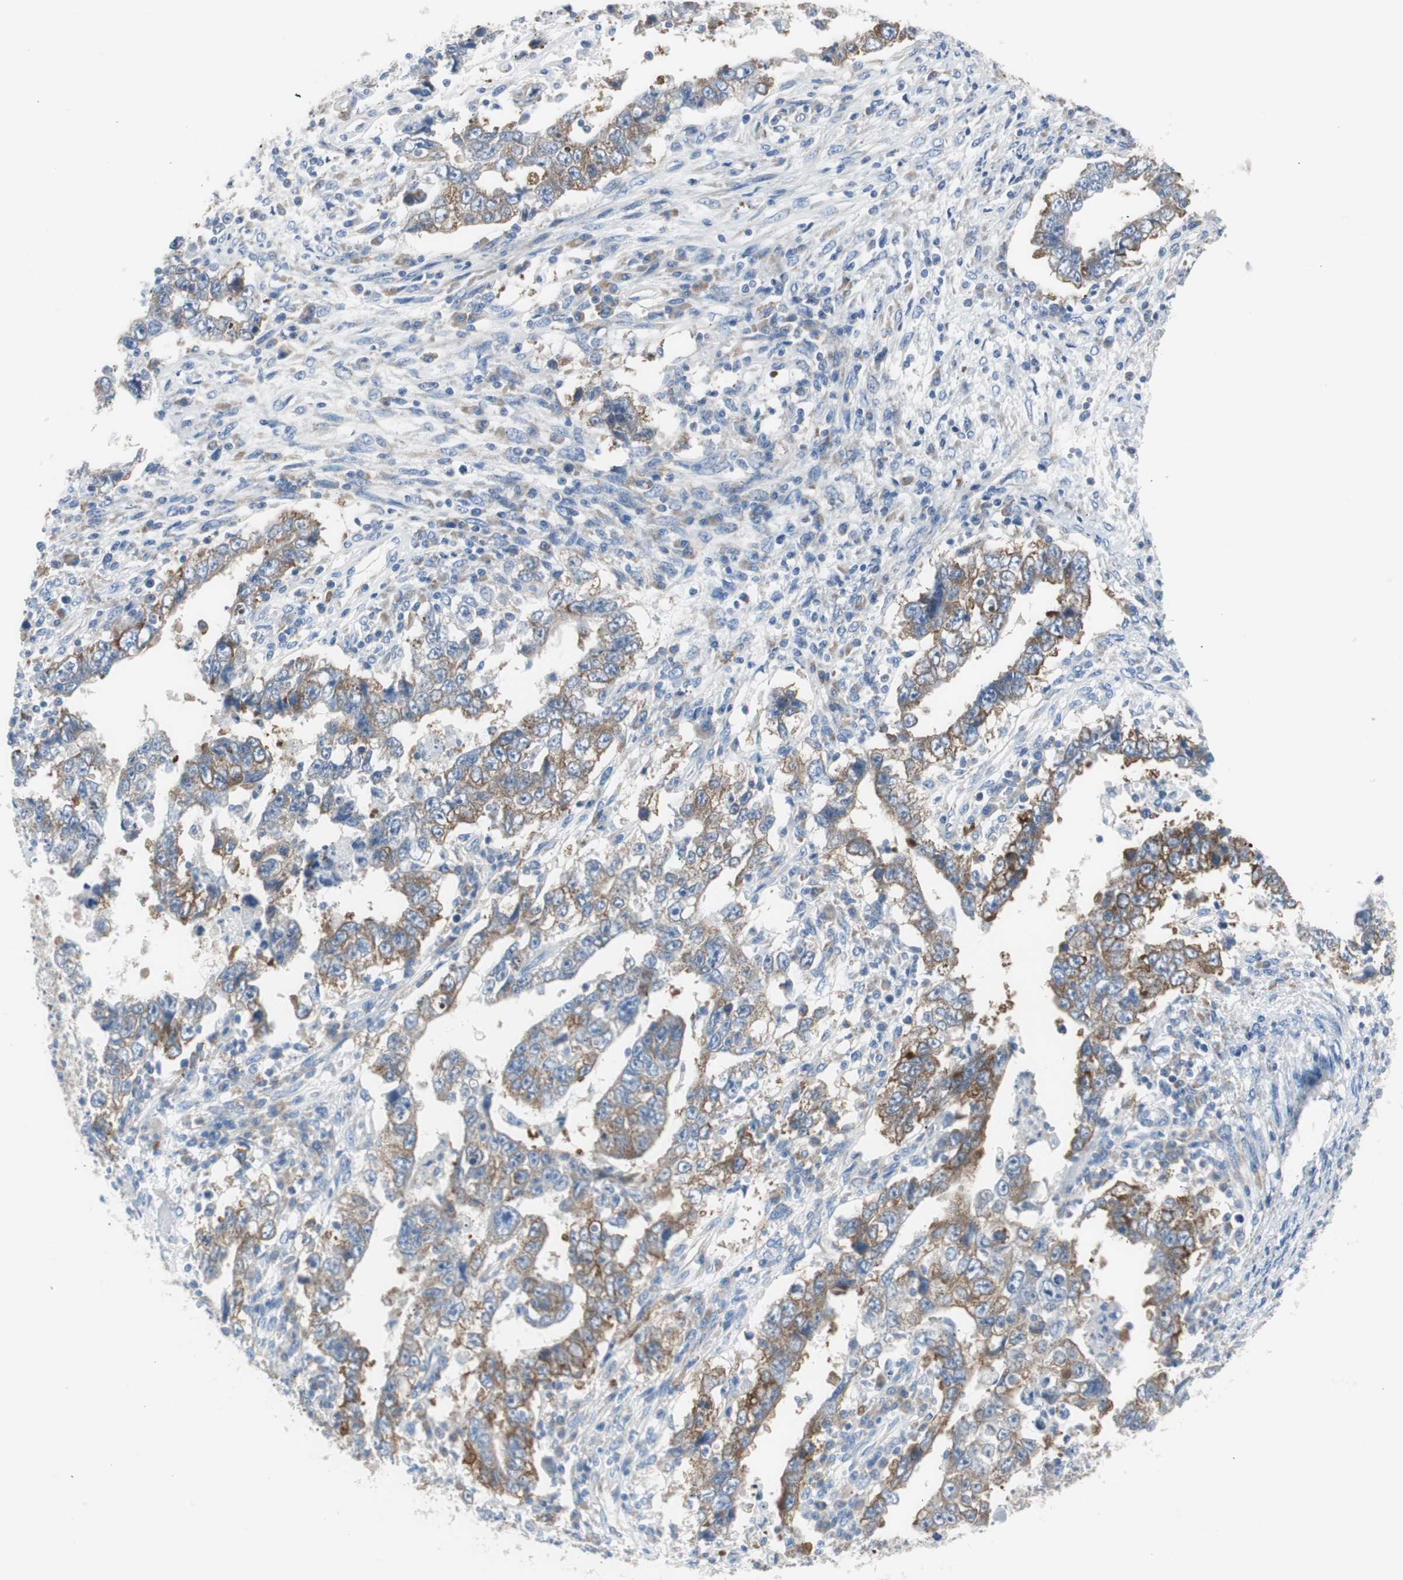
{"staining": {"intensity": "weak", "quantity": ">75%", "location": "cytoplasmic/membranous"}, "tissue": "testis cancer", "cell_type": "Tumor cells", "image_type": "cancer", "snomed": [{"axis": "morphology", "description": "Carcinoma, Embryonal, NOS"}, {"axis": "topography", "description": "Testis"}], "caption": "Immunohistochemistry (IHC) of testis embryonal carcinoma reveals low levels of weak cytoplasmic/membranous expression in approximately >75% of tumor cells. (DAB (3,3'-diaminobenzidine) IHC, brown staining for protein, blue staining for nuclei).", "gene": "RPS12", "patient": {"sex": "male", "age": 26}}